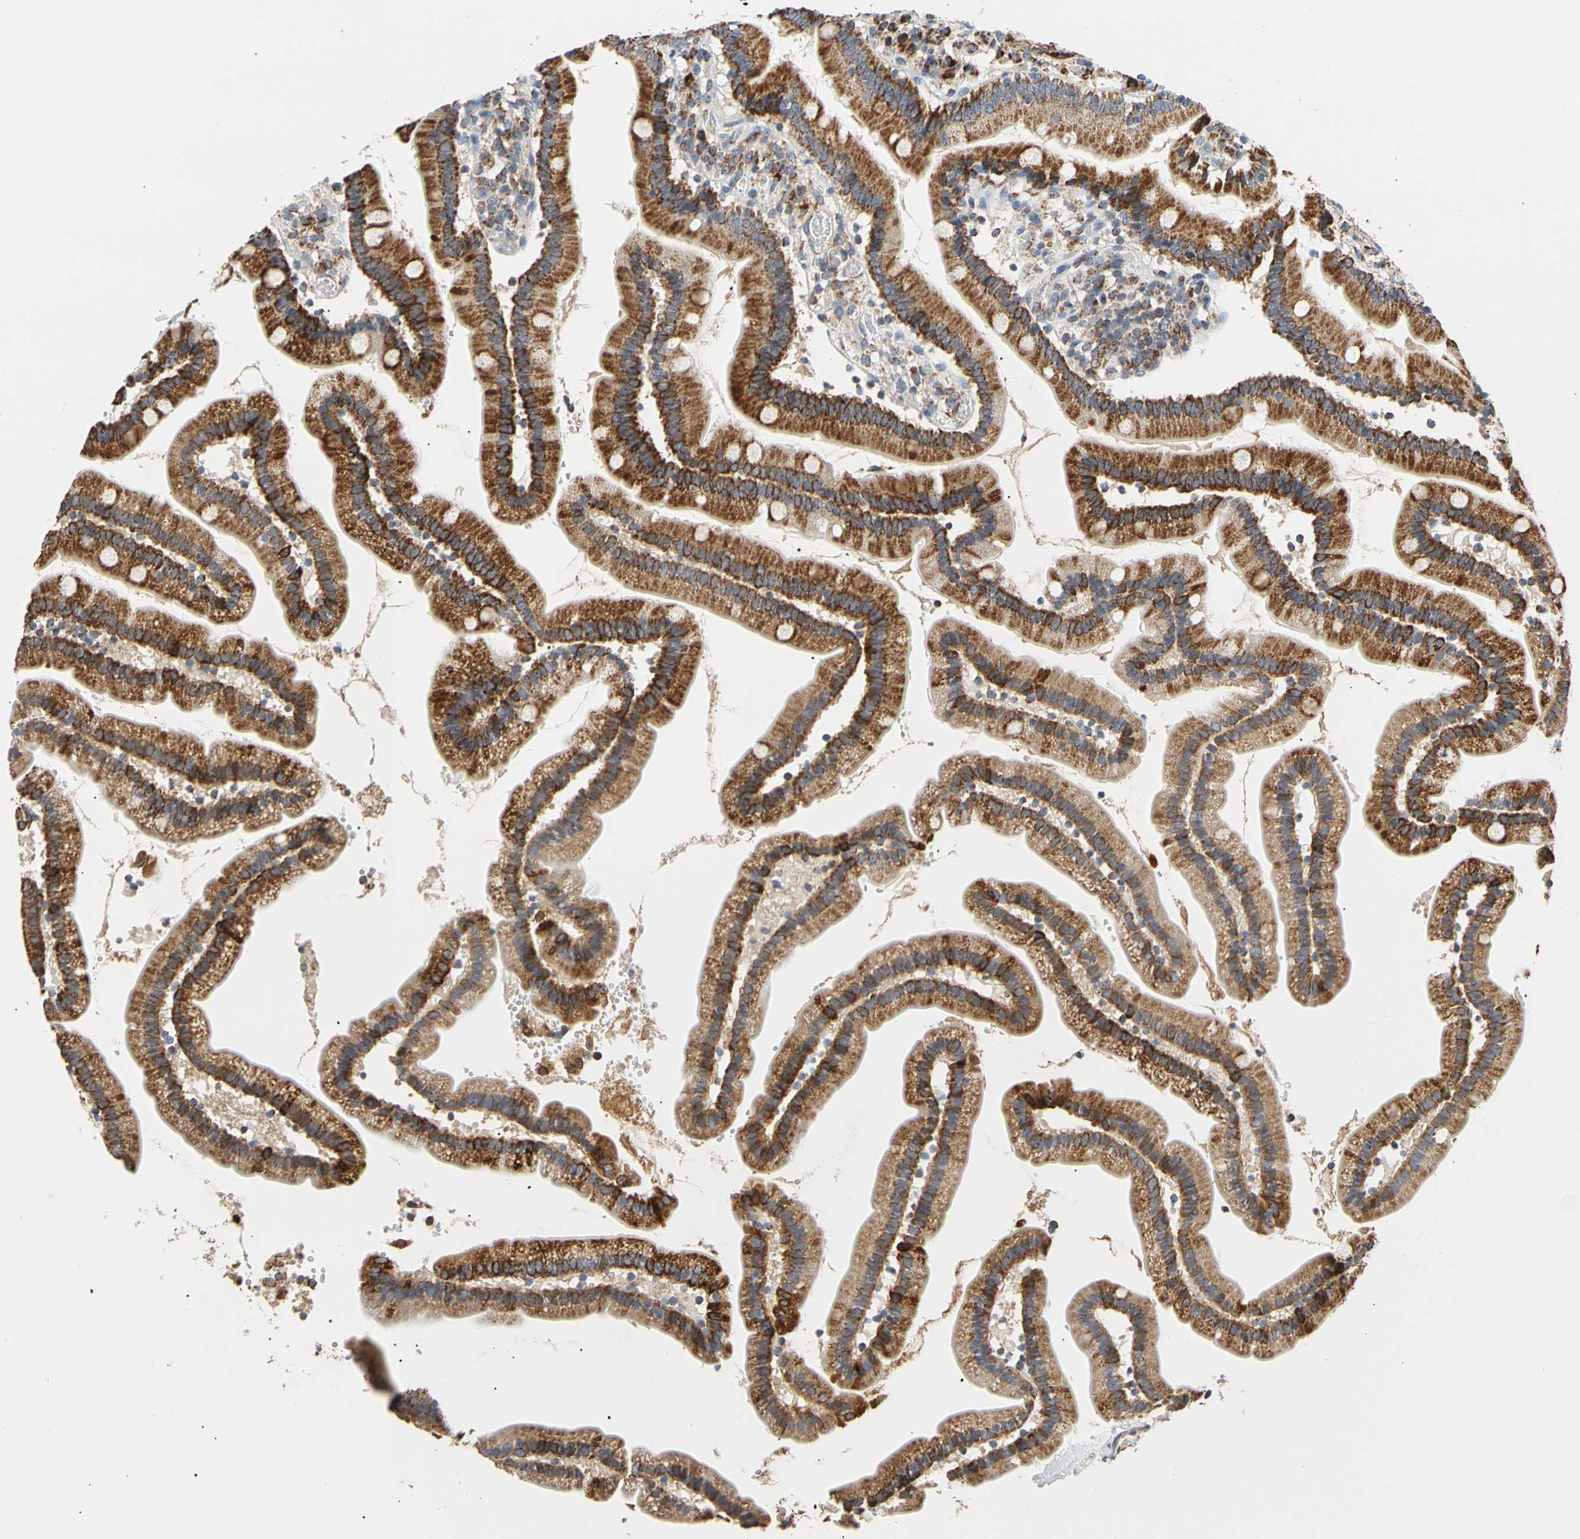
{"staining": {"intensity": "strong", "quantity": ">75%", "location": "cytoplasmic/membranous"}, "tissue": "duodenum", "cell_type": "Glandular cells", "image_type": "normal", "snomed": [{"axis": "morphology", "description": "Normal tissue, NOS"}, {"axis": "topography", "description": "Duodenum"}], "caption": "Duodenum stained with DAB immunohistochemistry (IHC) shows high levels of strong cytoplasmic/membranous positivity in approximately >75% of glandular cells.", "gene": "ACAT1", "patient": {"sex": "male", "age": 66}}